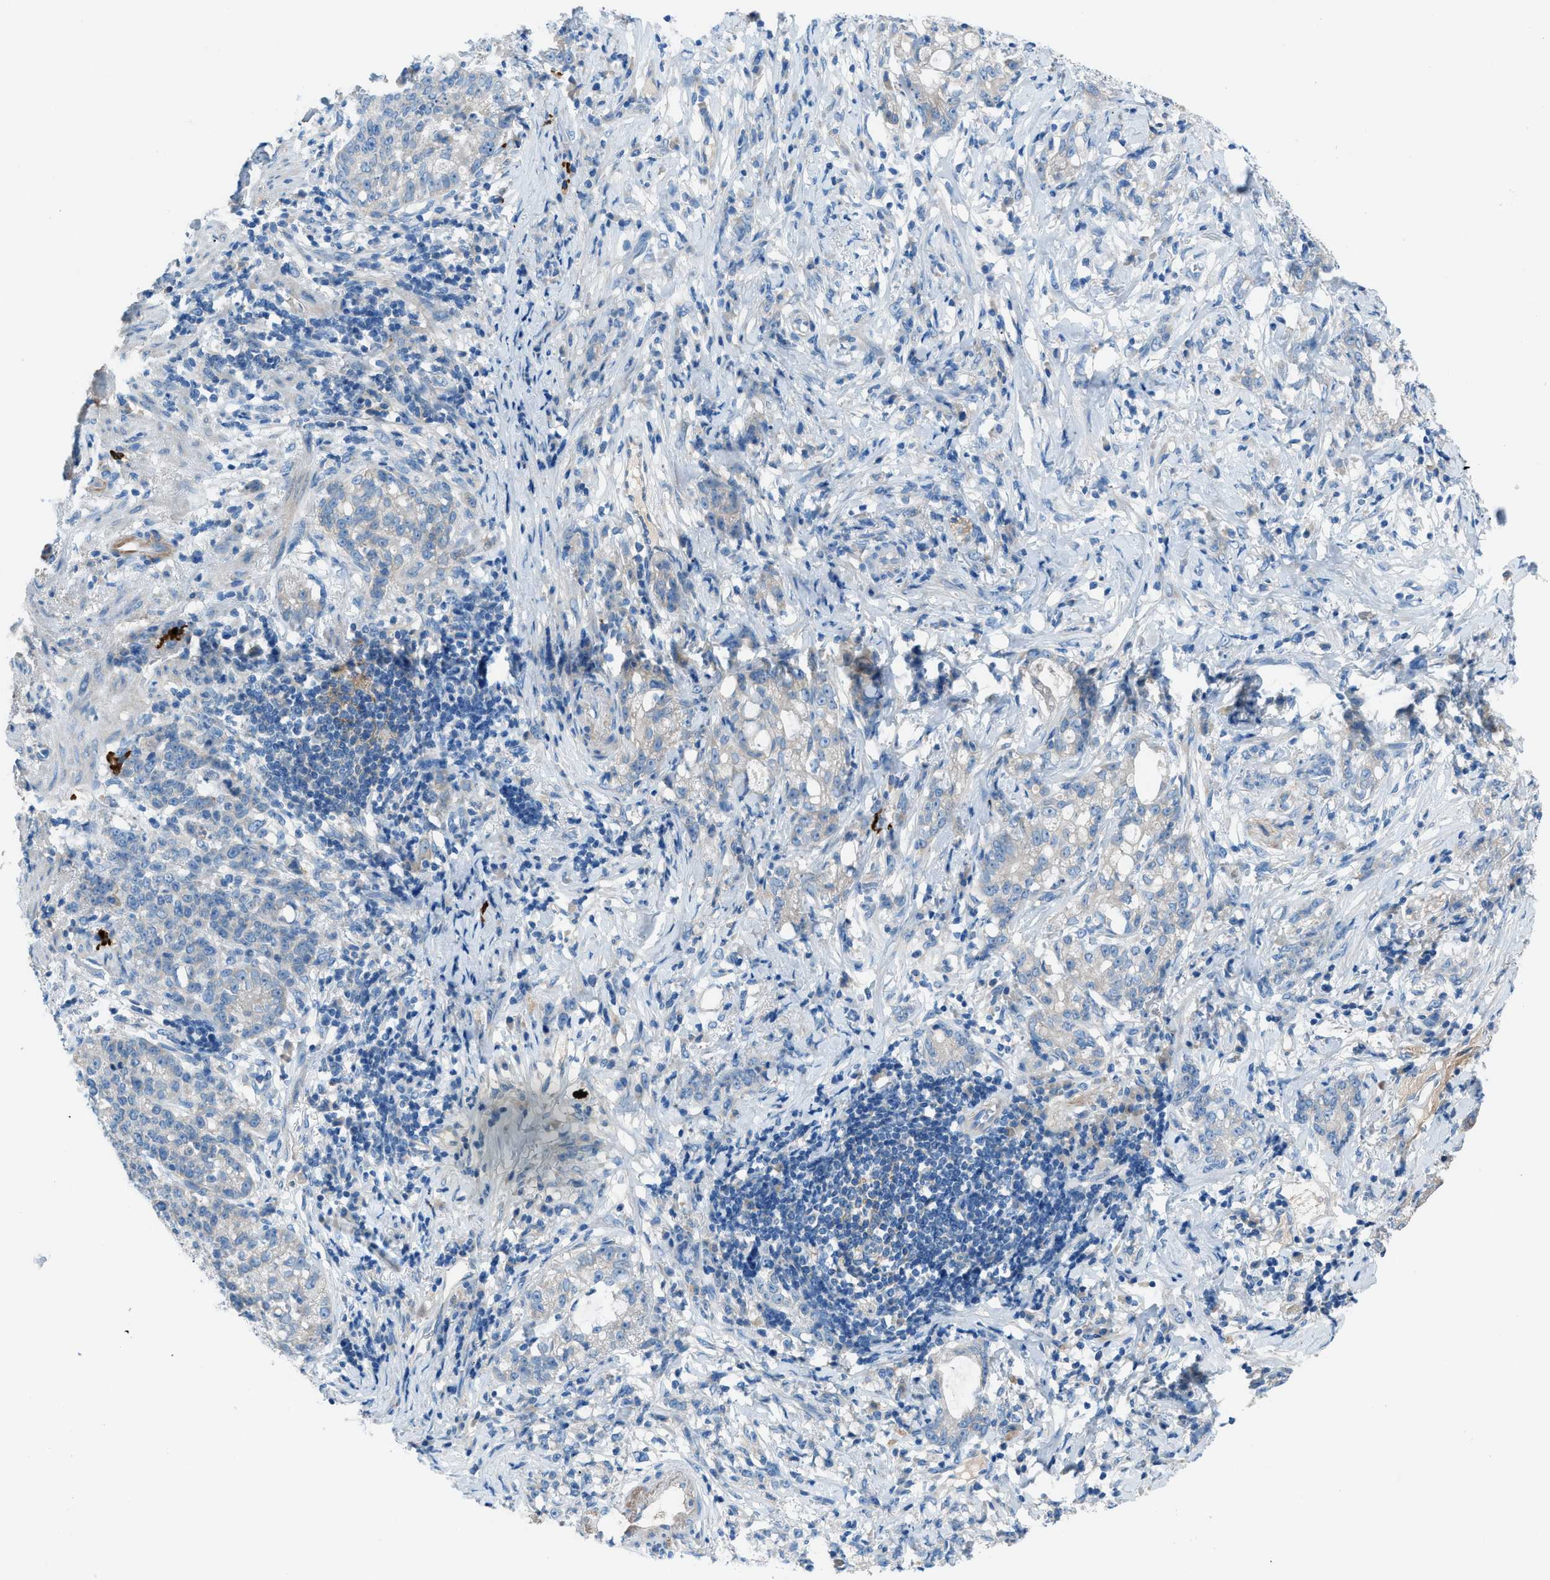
{"staining": {"intensity": "negative", "quantity": "none", "location": "none"}, "tissue": "stomach cancer", "cell_type": "Tumor cells", "image_type": "cancer", "snomed": [{"axis": "morphology", "description": "Adenocarcinoma, NOS"}, {"axis": "topography", "description": "Stomach, lower"}], "caption": "A micrograph of human adenocarcinoma (stomach) is negative for staining in tumor cells.", "gene": "C5AR2", "patient": {"sex": "male", "age": 88}}